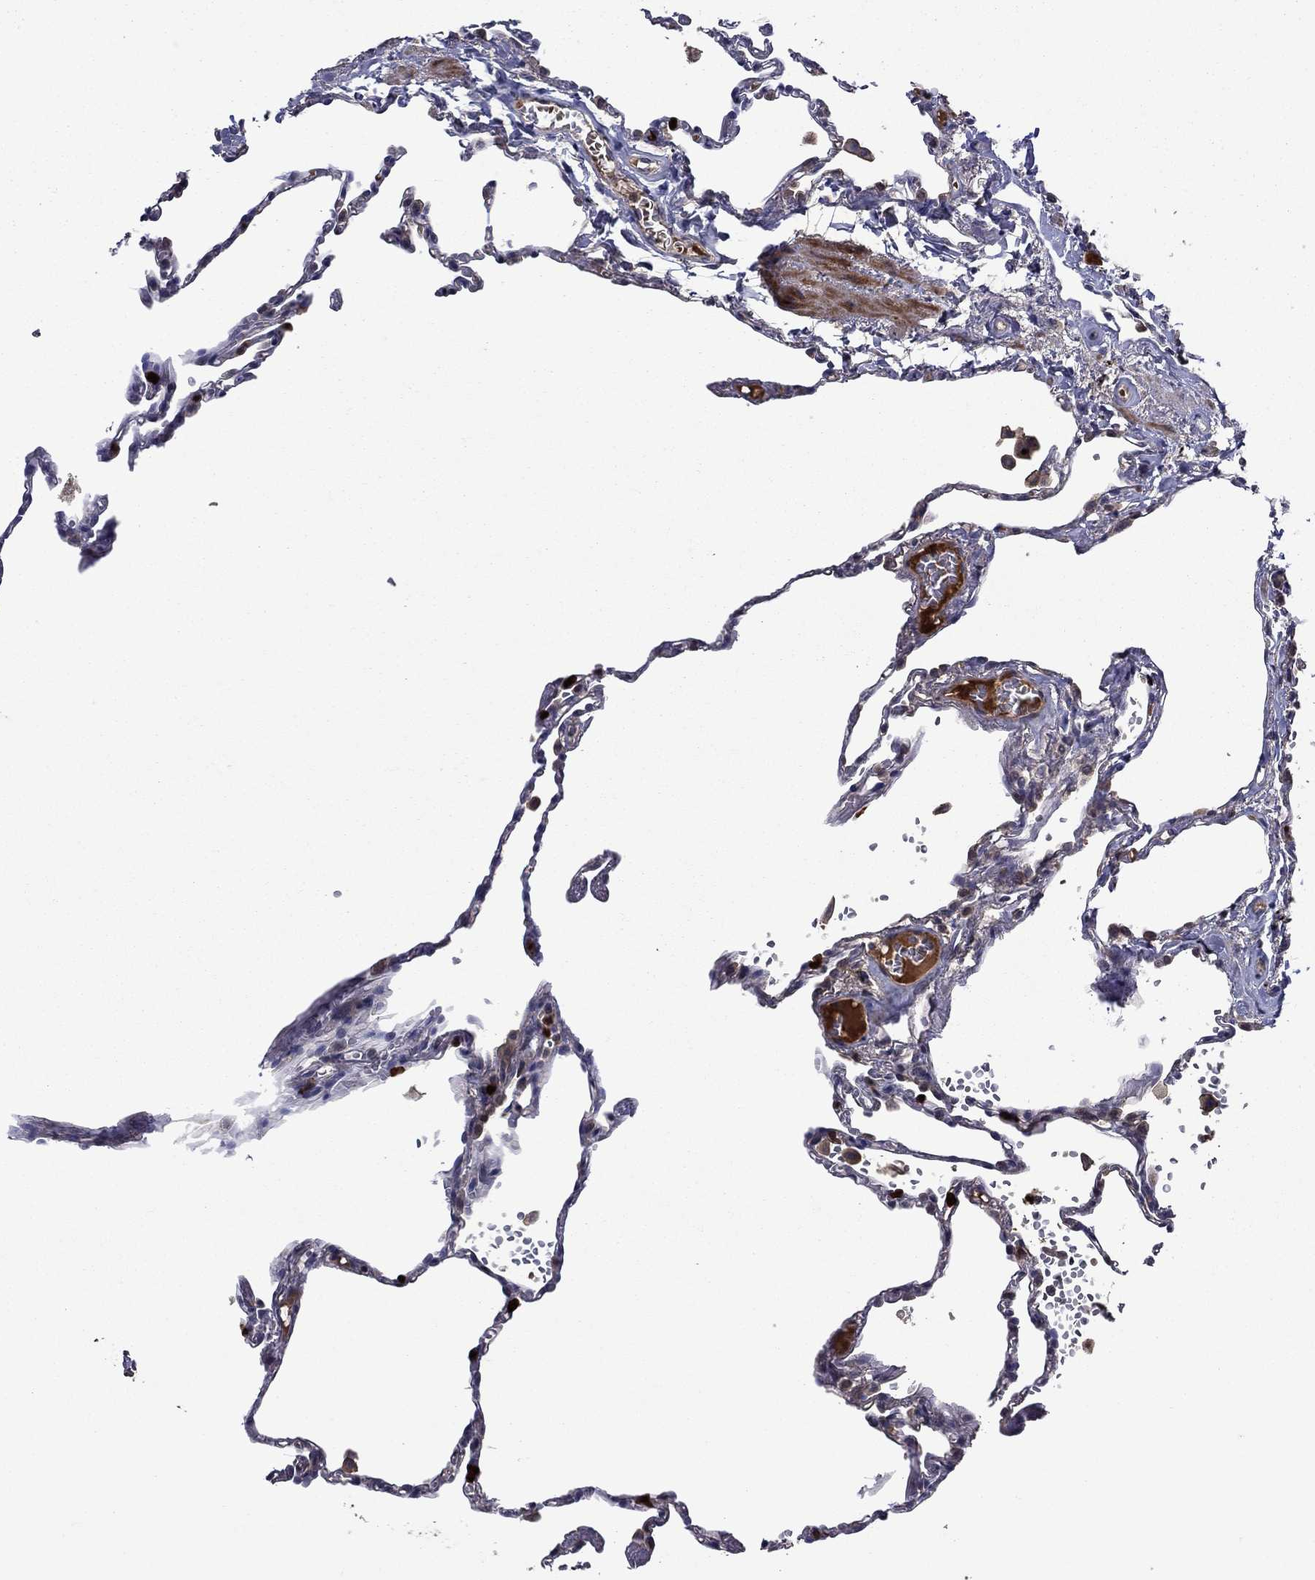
{"staining": {"intensity": "negative", "quantity": "none", "location": "none"}, "tissue": "lung", "cell_type": "Alveolar cells", "image_type": "normal", "snomed": [{"axis": "morphology", "description": "Normal tissue, NOS"}, {"axis": "topography", "description": "Lung"}], "caption": "Human lung stained for a protein using immunohistochemistry (IHC) displays no positivity in alveolar cells.", "gene": "SATB1", "patient": {"sex": "male", "age": 78}}